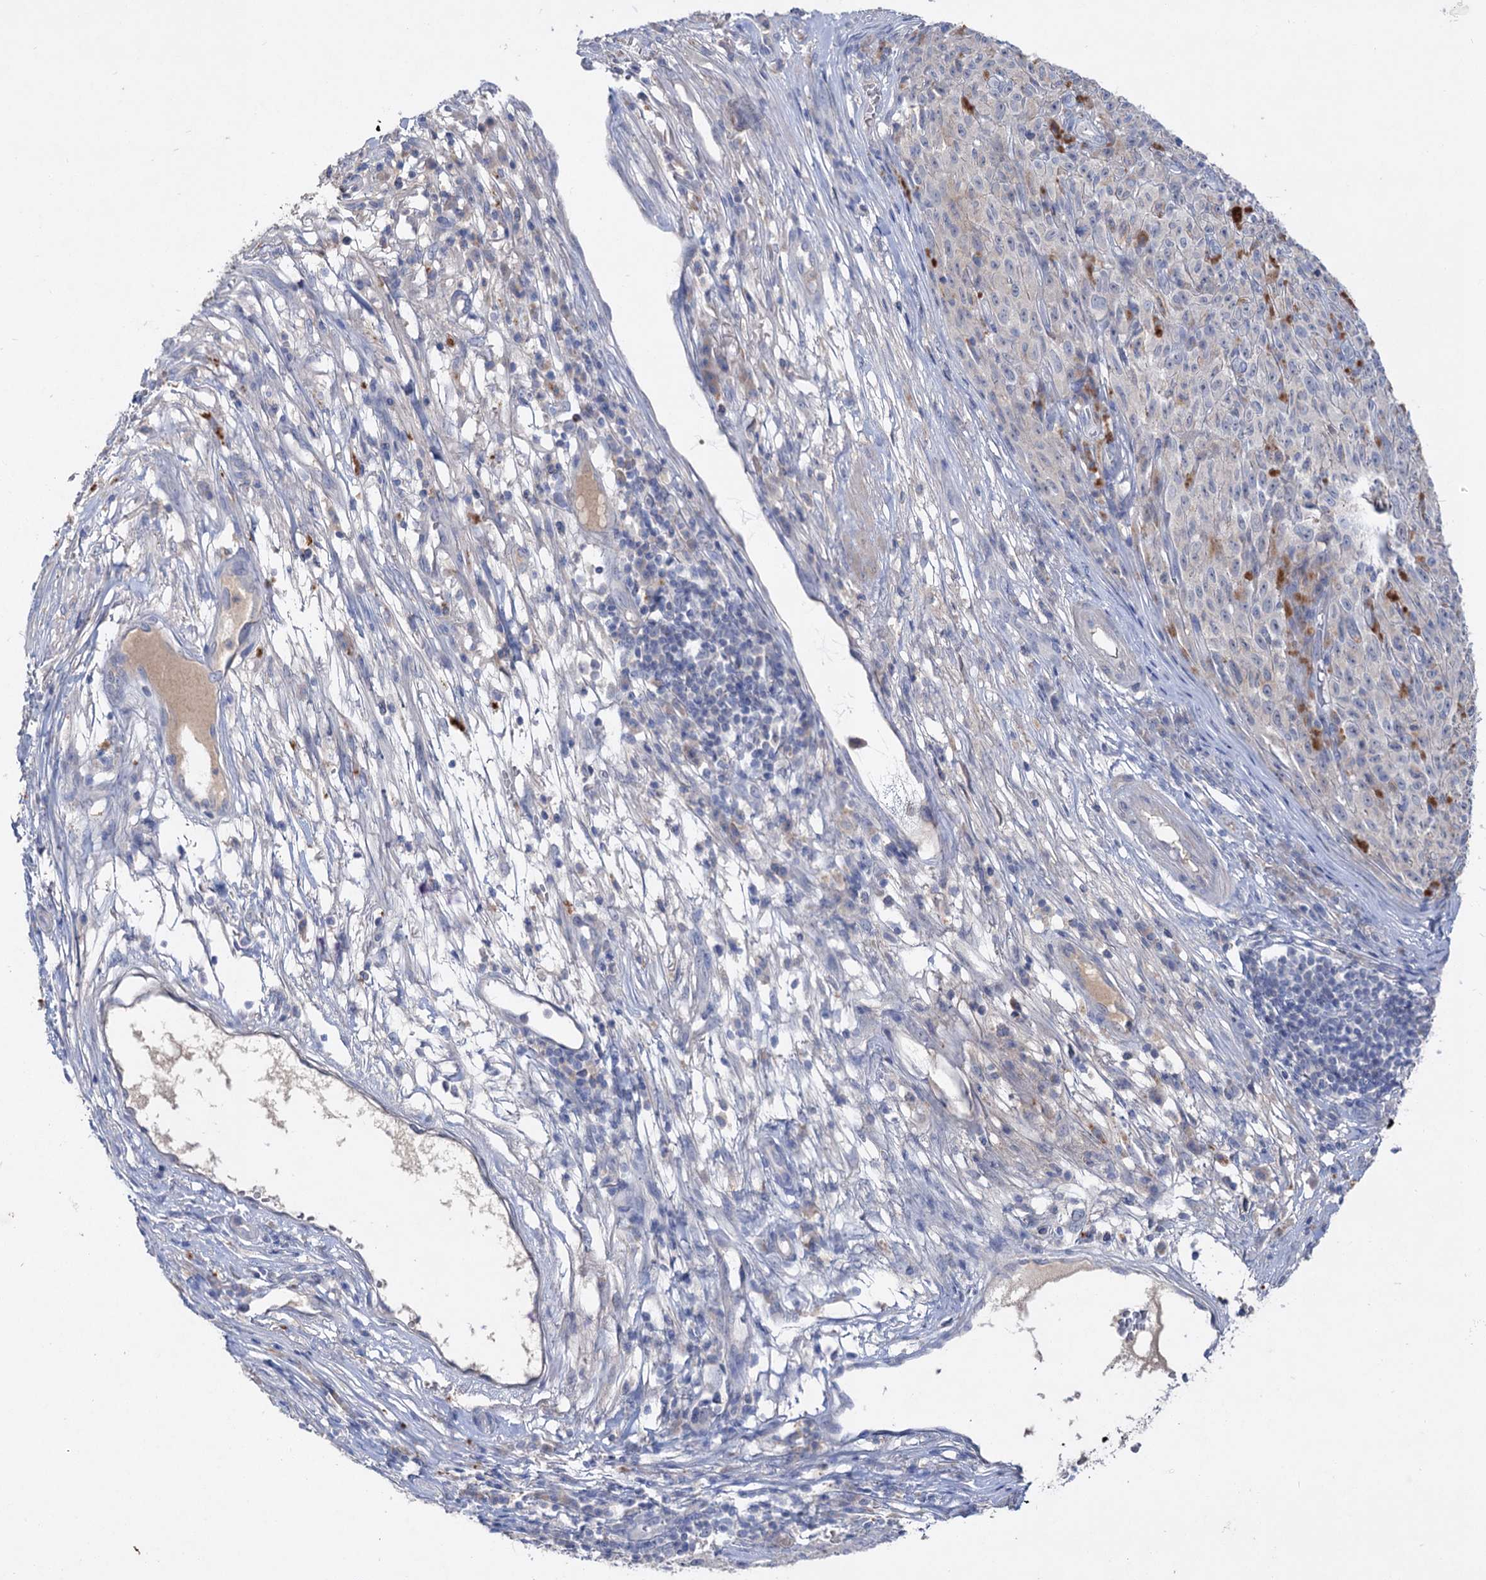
{"staining": {"intensity": "negative", "quantity": "none", "location": "none"}, "tissue": "melanoma", "cell_type": "Tumor cells", "image_type": "cancer", "snomed": [{"axis": "morphology", "description": "Malignant melanoma, NOS"}, {"axis": "topography", "description": "Skin"}], "caption": "DAB (3,3'-diaminobenzidine) immunohistochemical staining of human melanoma exhibits no significant staining in tumor cells.", "gene": "ATP4A", "patient": {"sex": "female", "age": 82}}